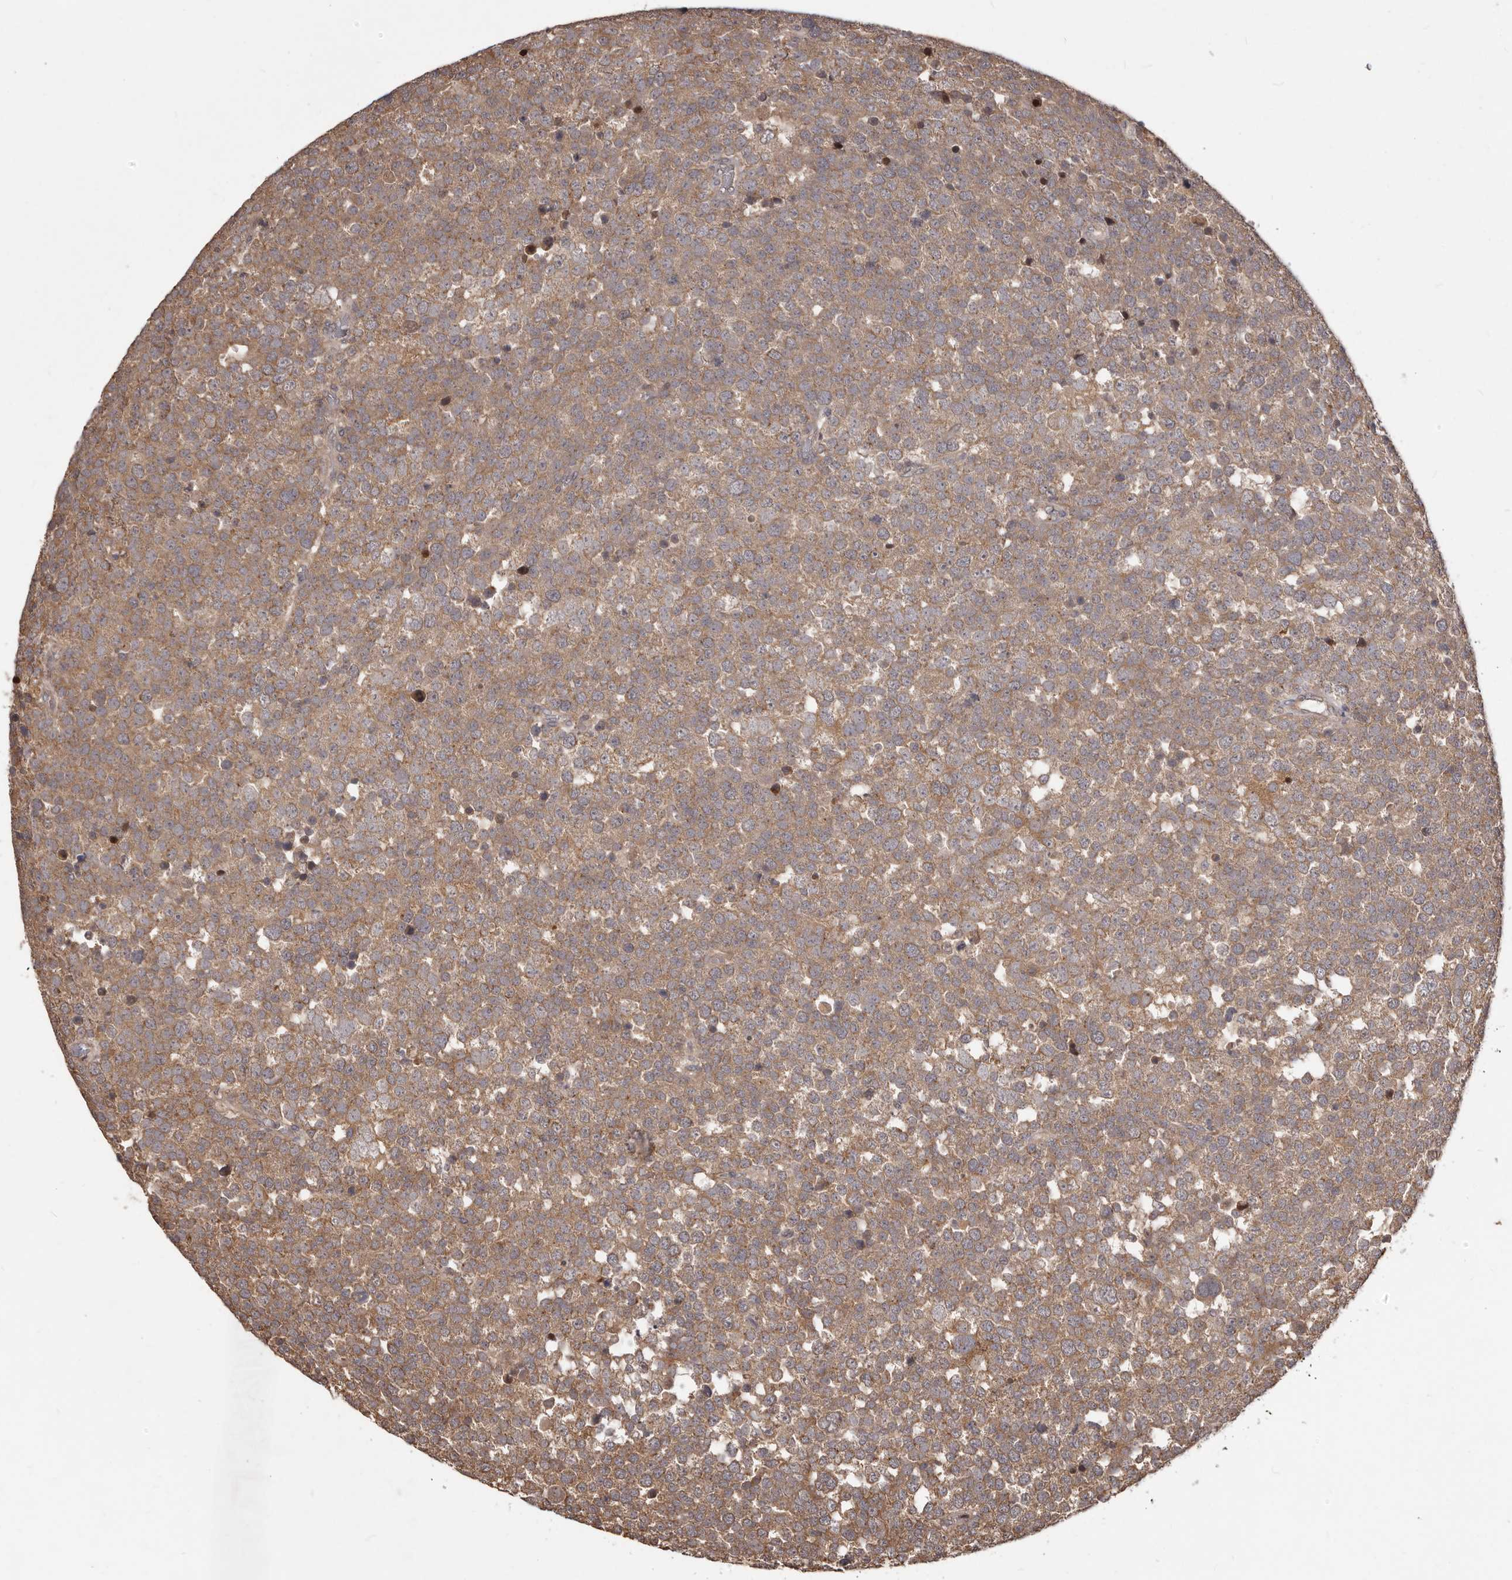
{"staining": {"intensity": "moderate", "quantity": ">75%", "location": "cytoplasmic/membranous"}, "tissue": "testis cancer", "cell_type": "Tumor cells", "image_type": "cancer", "snomed": [{"axis": "morphology", "description": "Seminoma, NOS"}, {"axis": "topography", "description": "Testis"}], "caption": "Moderate cytoplasmic/membranous protein staining is appreciated in approximately >75% of tumor cells in testis cancer (seminoma).", "gene": "MTO1", "patient": {"sex": "male", "age": 71}}